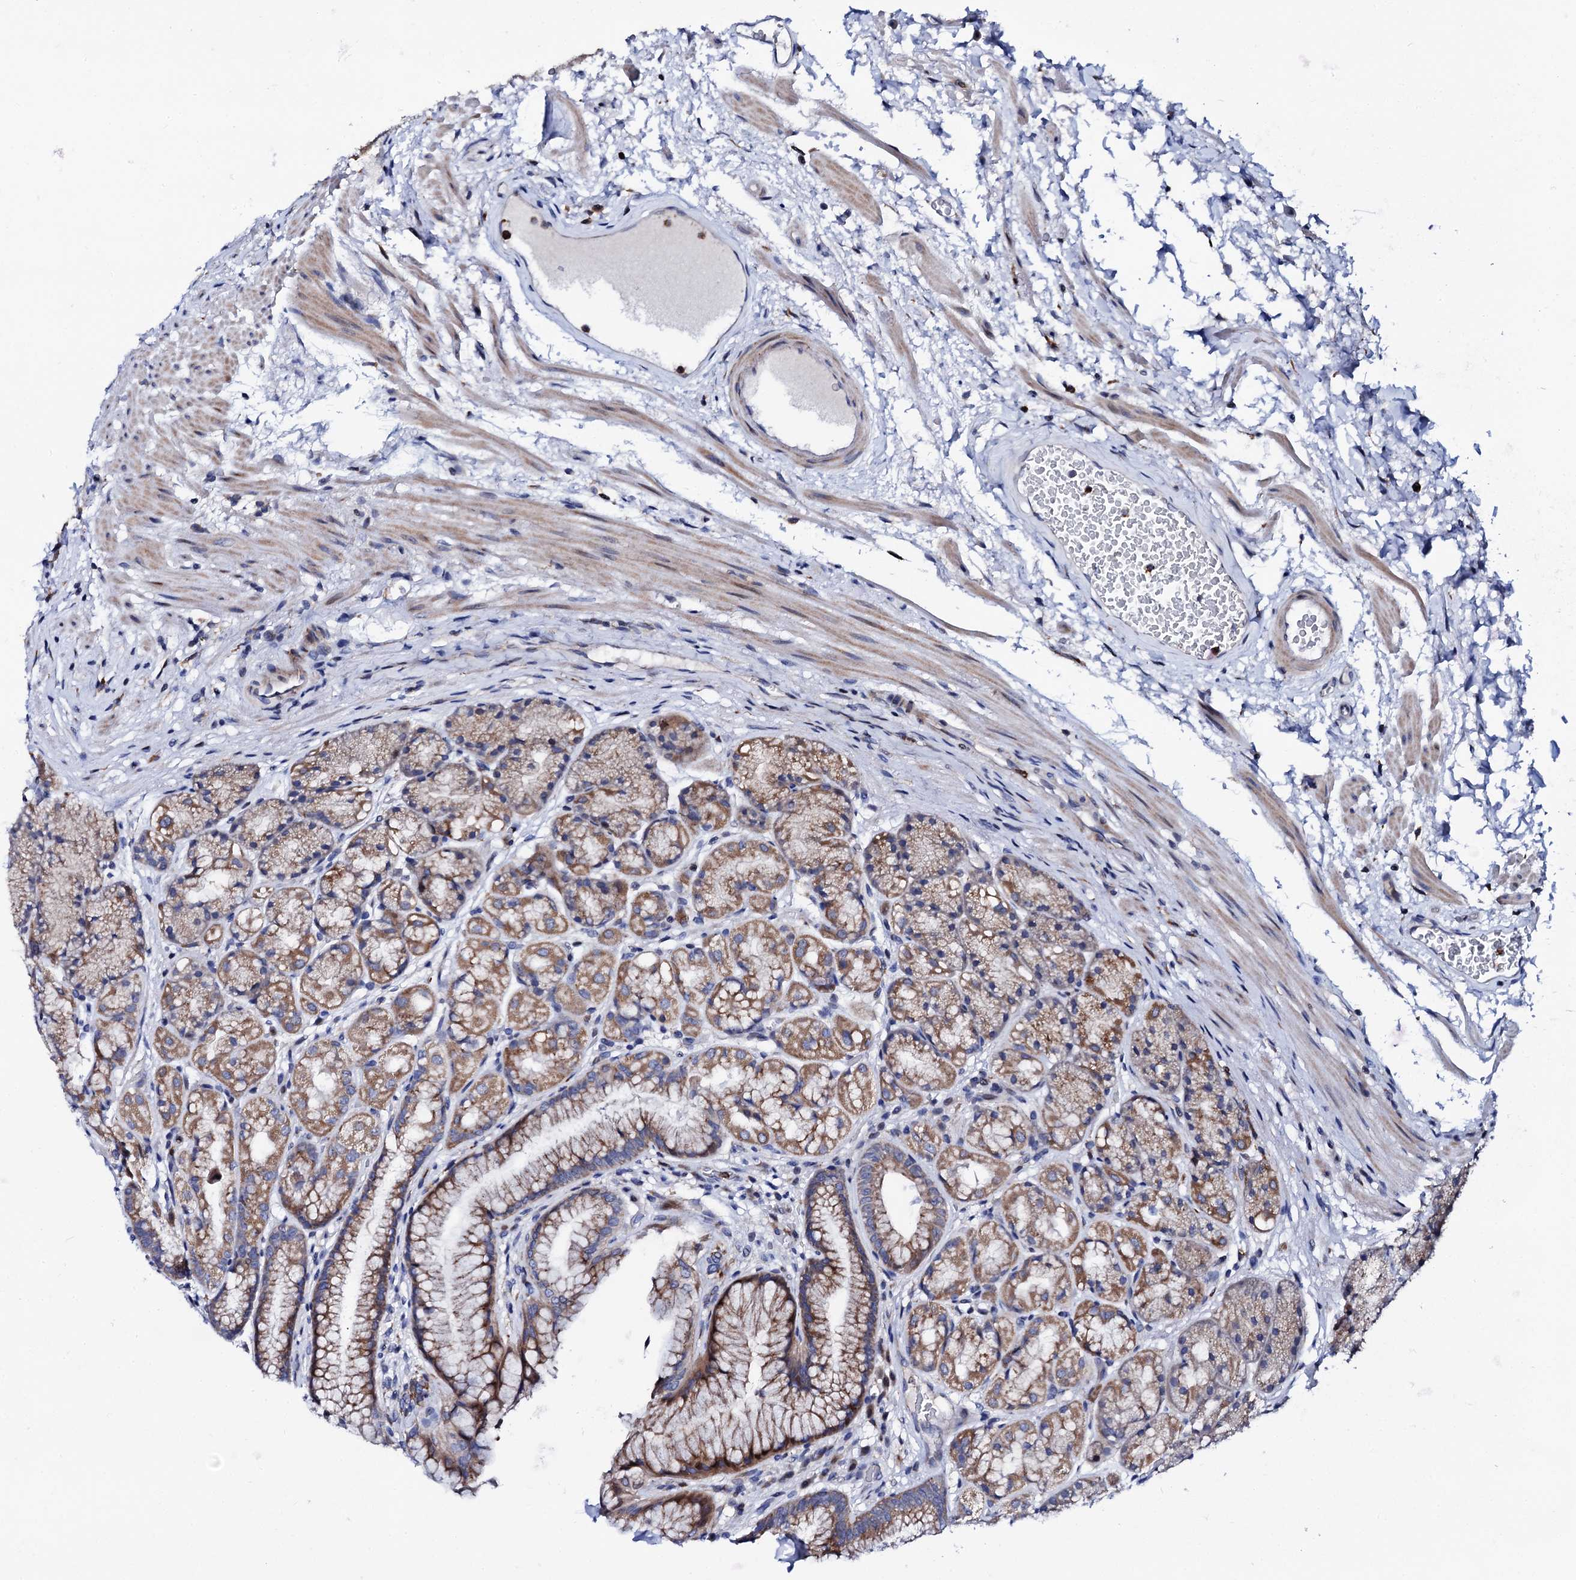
{"staining": {"intensity": "moderate", "quantity": ">75%", "location": "cytoplasmic/membranous"}, "tissue": "stomach", "cell_type": "Glandular cells", "image_type": "normal", "snomed": [{"axis": "morphology", "description": "Normal tissue, NOS"}, {"axis": "topography", "description": "Stomach"}], "caption": "IHC (DAB) staining of normal human stomach shows moderate cytoplasmic/membranous protein staining in approximately >75% of glandular cells. Using DAB (brown) and hematoxylin (blue) stains, captured at high magnification using brightfield microscopy.", "gene": "TCIRG1", "patient": {"sex": "male", "age": 63}}